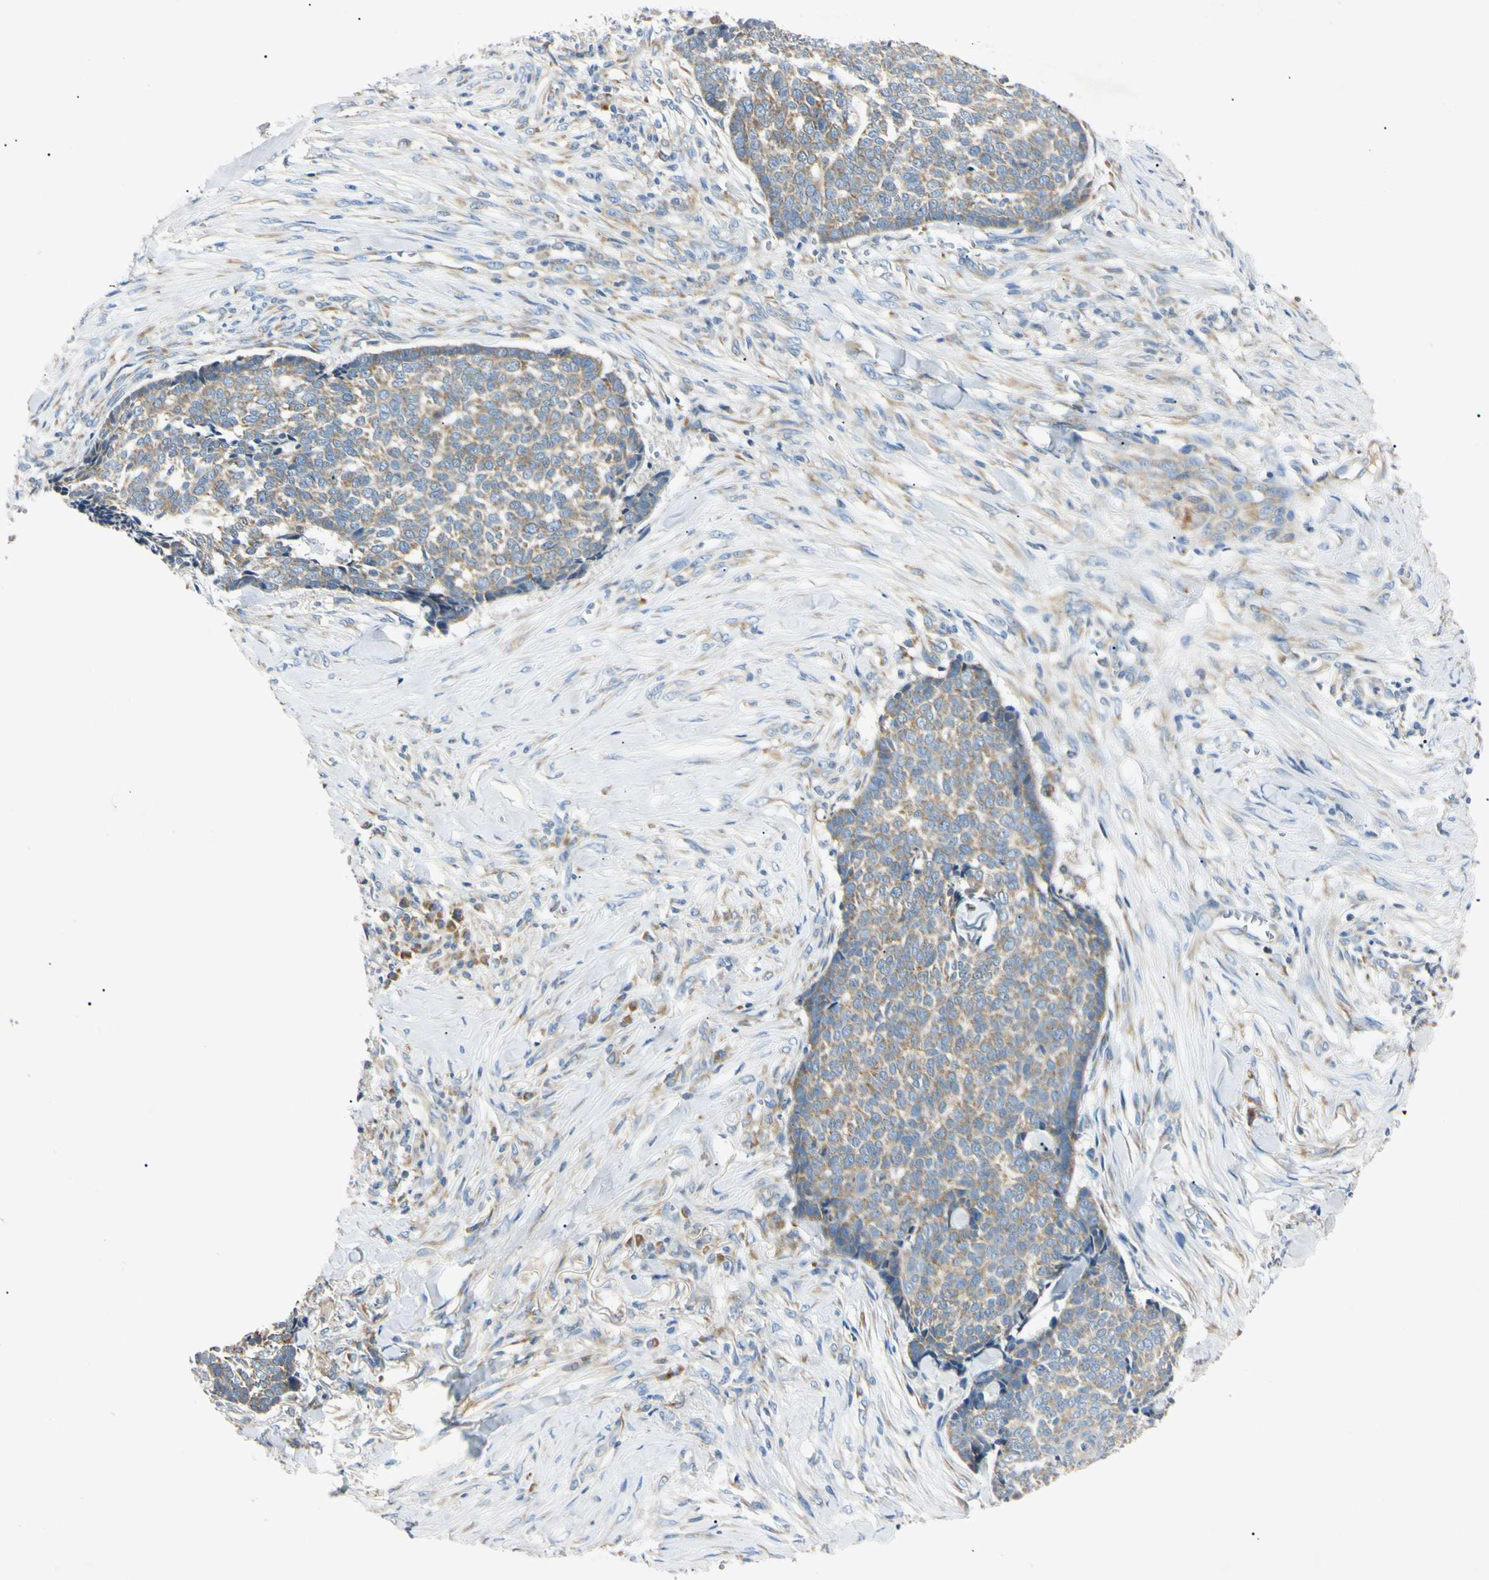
{"staining": {"intensity": "moderate", "quantity": ">75%", "location": "cytoplasmic/membranous"}, "tissue": "skin cancer", "cell_type": "Tumor cells", "image_type": "cancer", "snomed": [{"axis": "morphology", "description": "Basal cell carcinoma"}, {"axis": "topography", "description": "Skin"}], "caption": "The image exhibits staining of basal cell carcinoma (skin), revealing moderate cytoplasmic/membranous protein staining (brown color) within tumor cells. (Stains: DAB (3,3'-diaminobenzidine) in brown, nuclei in blue, Microscopy: brightfield microscopy at high magnification).", "gene": "DNAJB12", "patient": {"sex": "male", "age": 84}}